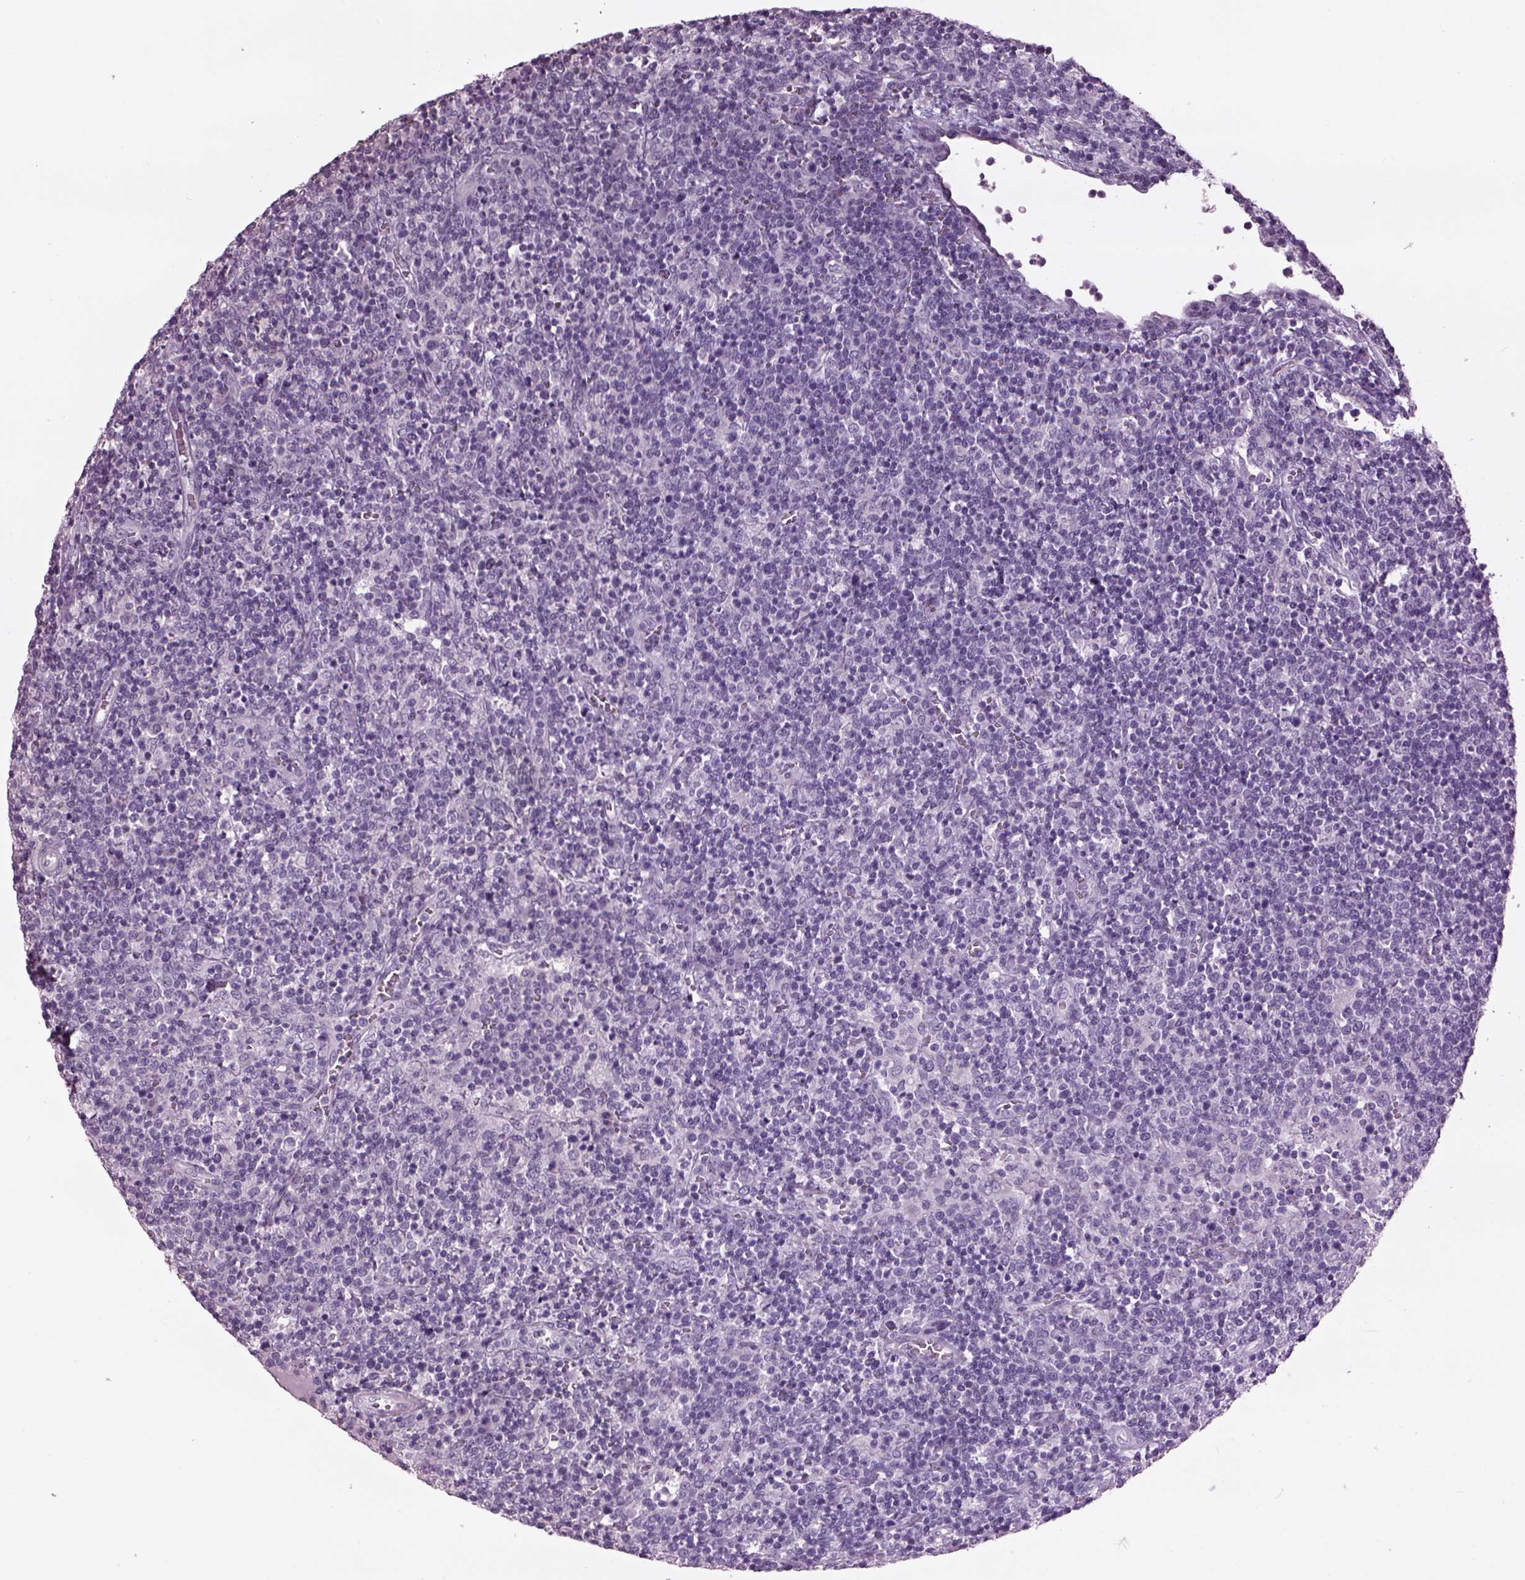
{"staining": {"intensity": "negative", "quantity": "none", "location": "none"}, "tissue": "lymphoma", "cell_type": "Tumor cells", "image_type": "cancer", "snomed": [{"axis": "morphology", "description": "Malignant lymphoma, non-Hodgkin's type, High grade"}, {"axis": "topography", "description": "Lymph node"}], "caption": "The image displays no staining of tumor cells in high-grade malignant lymphoma, non-Hodgkin's type.", "gene": "OPTC", "patient": {"sex": "male", "age": 61}}